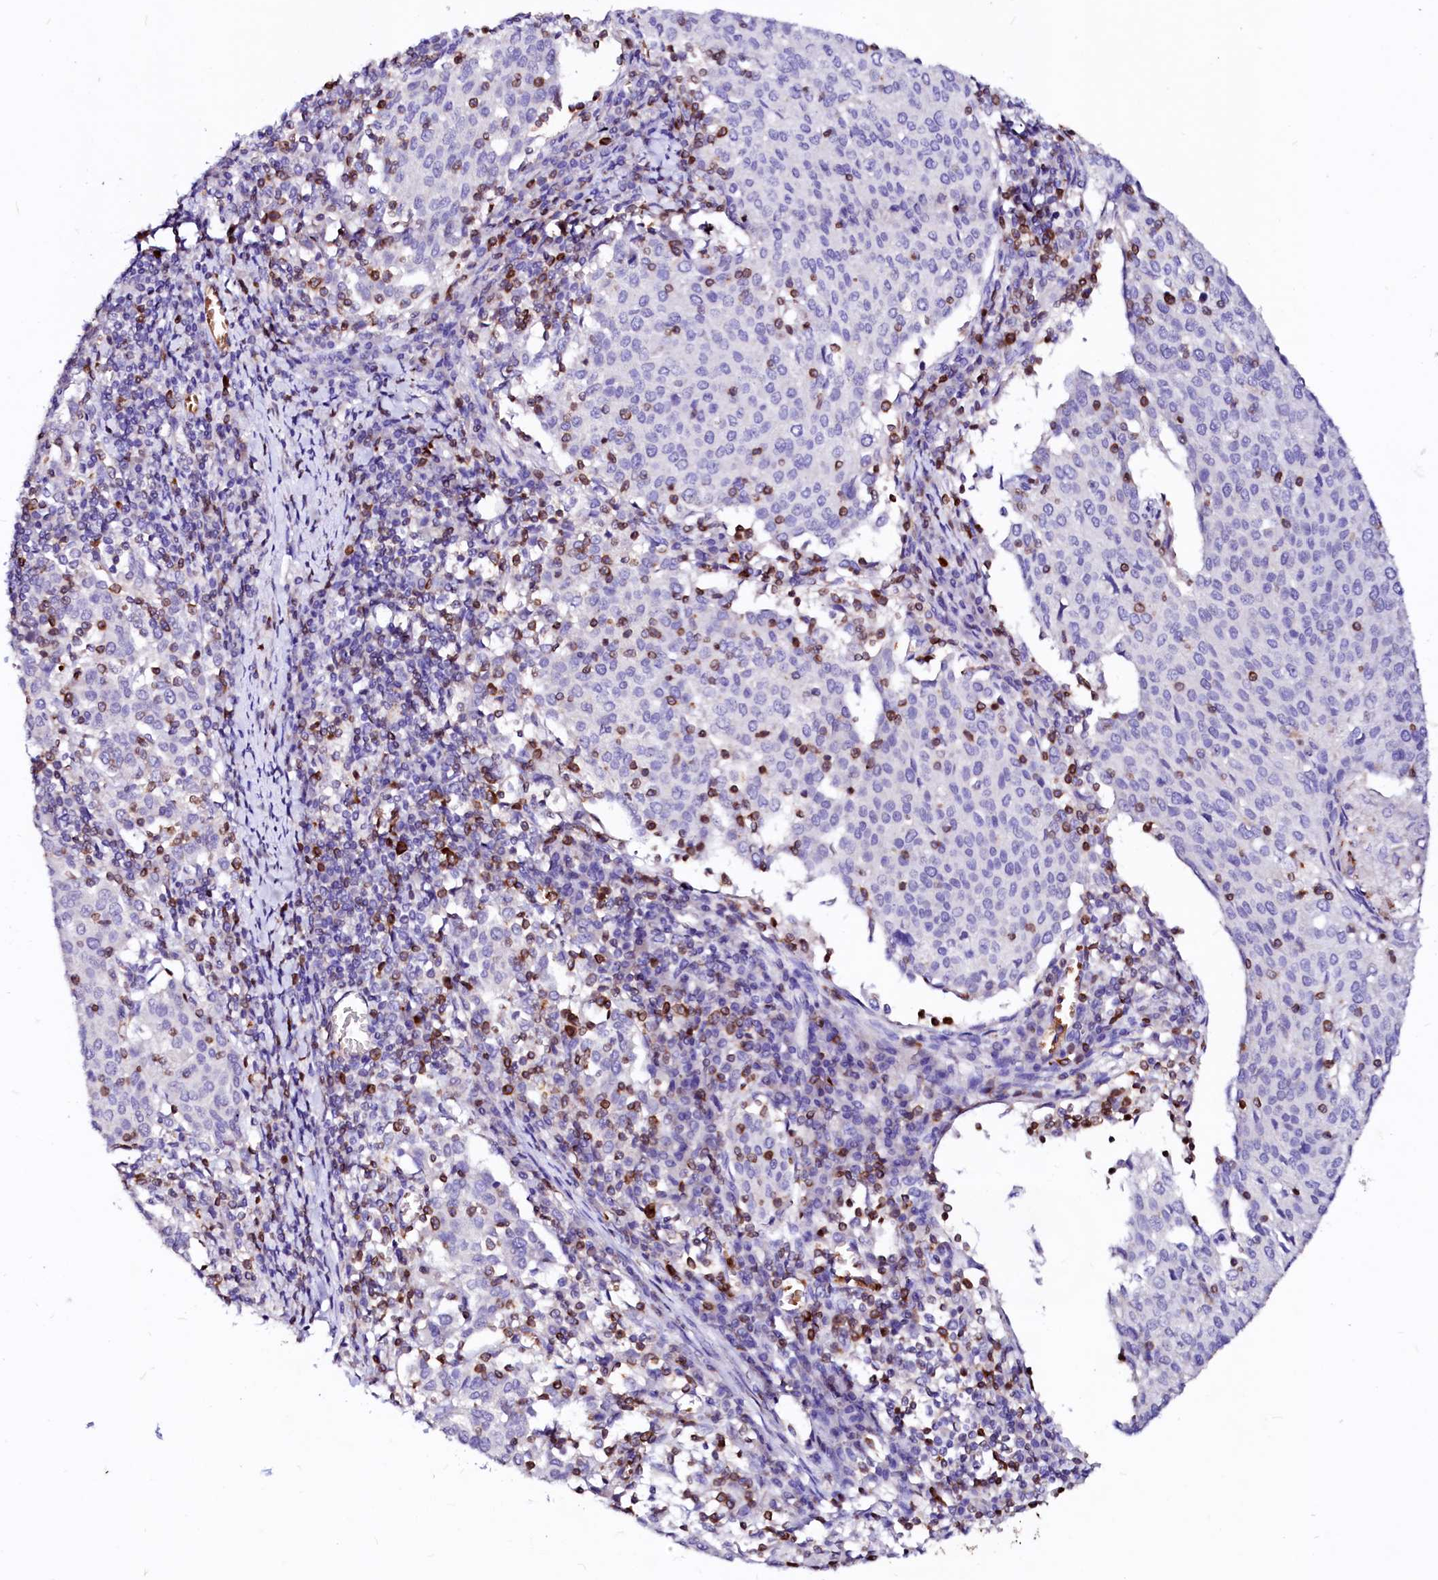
{"staining": {"intensity": "negative", "quantity": "none", "location": "none"}, "tissue": "cervical cancer", "cell_type": "Tumor cells", "image_type": "cancer", "snomed": [{"axis": "morphology", "description": "Squamous cell carcinoma, NOS"}, {"axis": "topography", "description": "Cervix"}], "caption": "IHC photomicrograph of cervical cancer (squamous cell carcinoma) stained for a protein (brown), which exhibits no staining in tumor cells.", "gene": "RAB27A", "patient": {"sex": "female", "age": 46}}